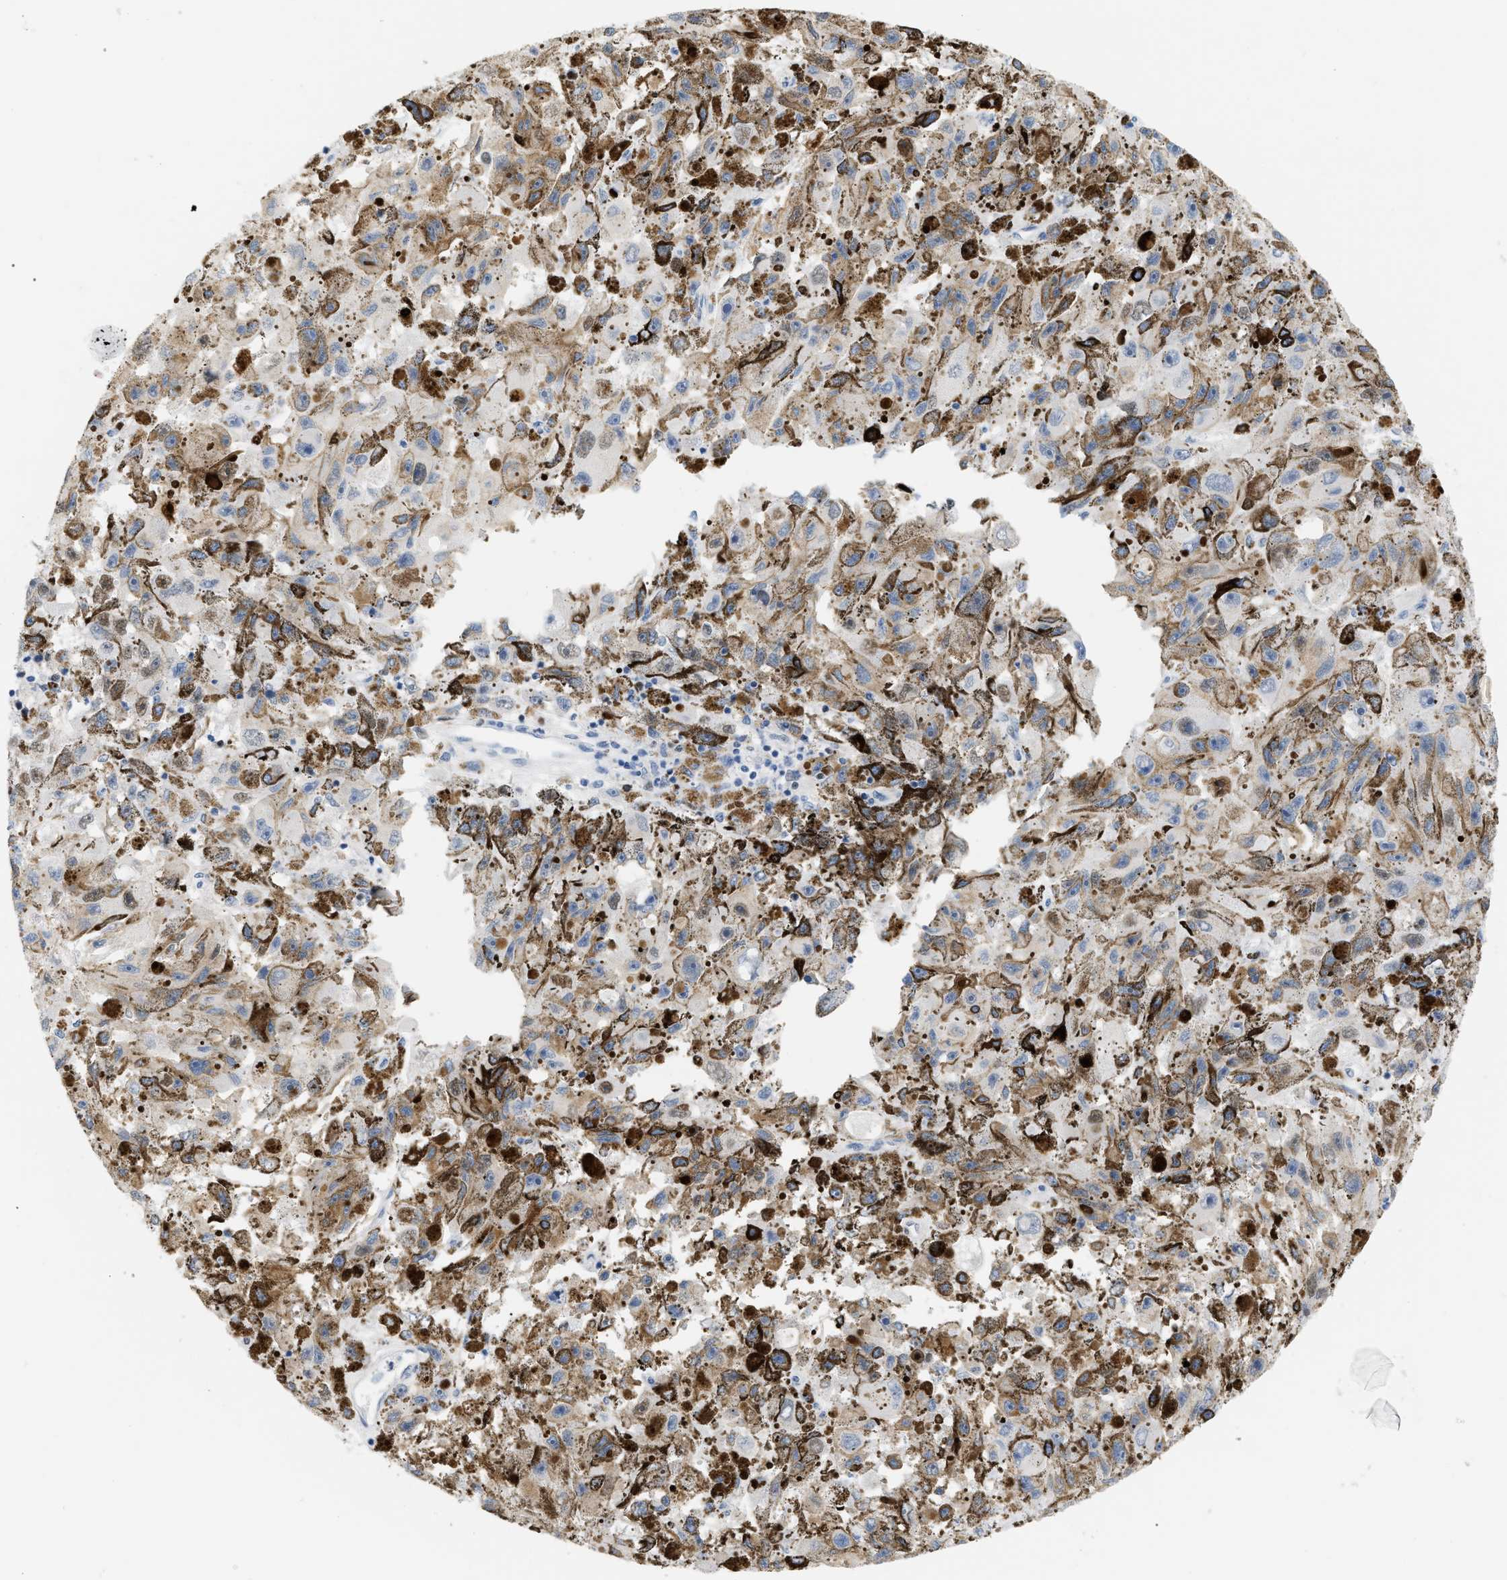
{"staining": {"intensity": "moderate", "quantity": ">75%", "location": "nuclear"}, "tissue": "melanoma", "cell_type": "Tumor cells", "image_type": "cancer", "snomed": [{"axis": "morphology", "description": "Malignant melanoma, NOS"}, {"axis": "topography", "description": "Skin"}], "caption": "Immunohistochemical staining of melanoma reveals medium levels of moderate nuclear staining in about >75% of tumor cells.", "gene": "MCM7", "patient": {"sex": "female", "age": 104}}